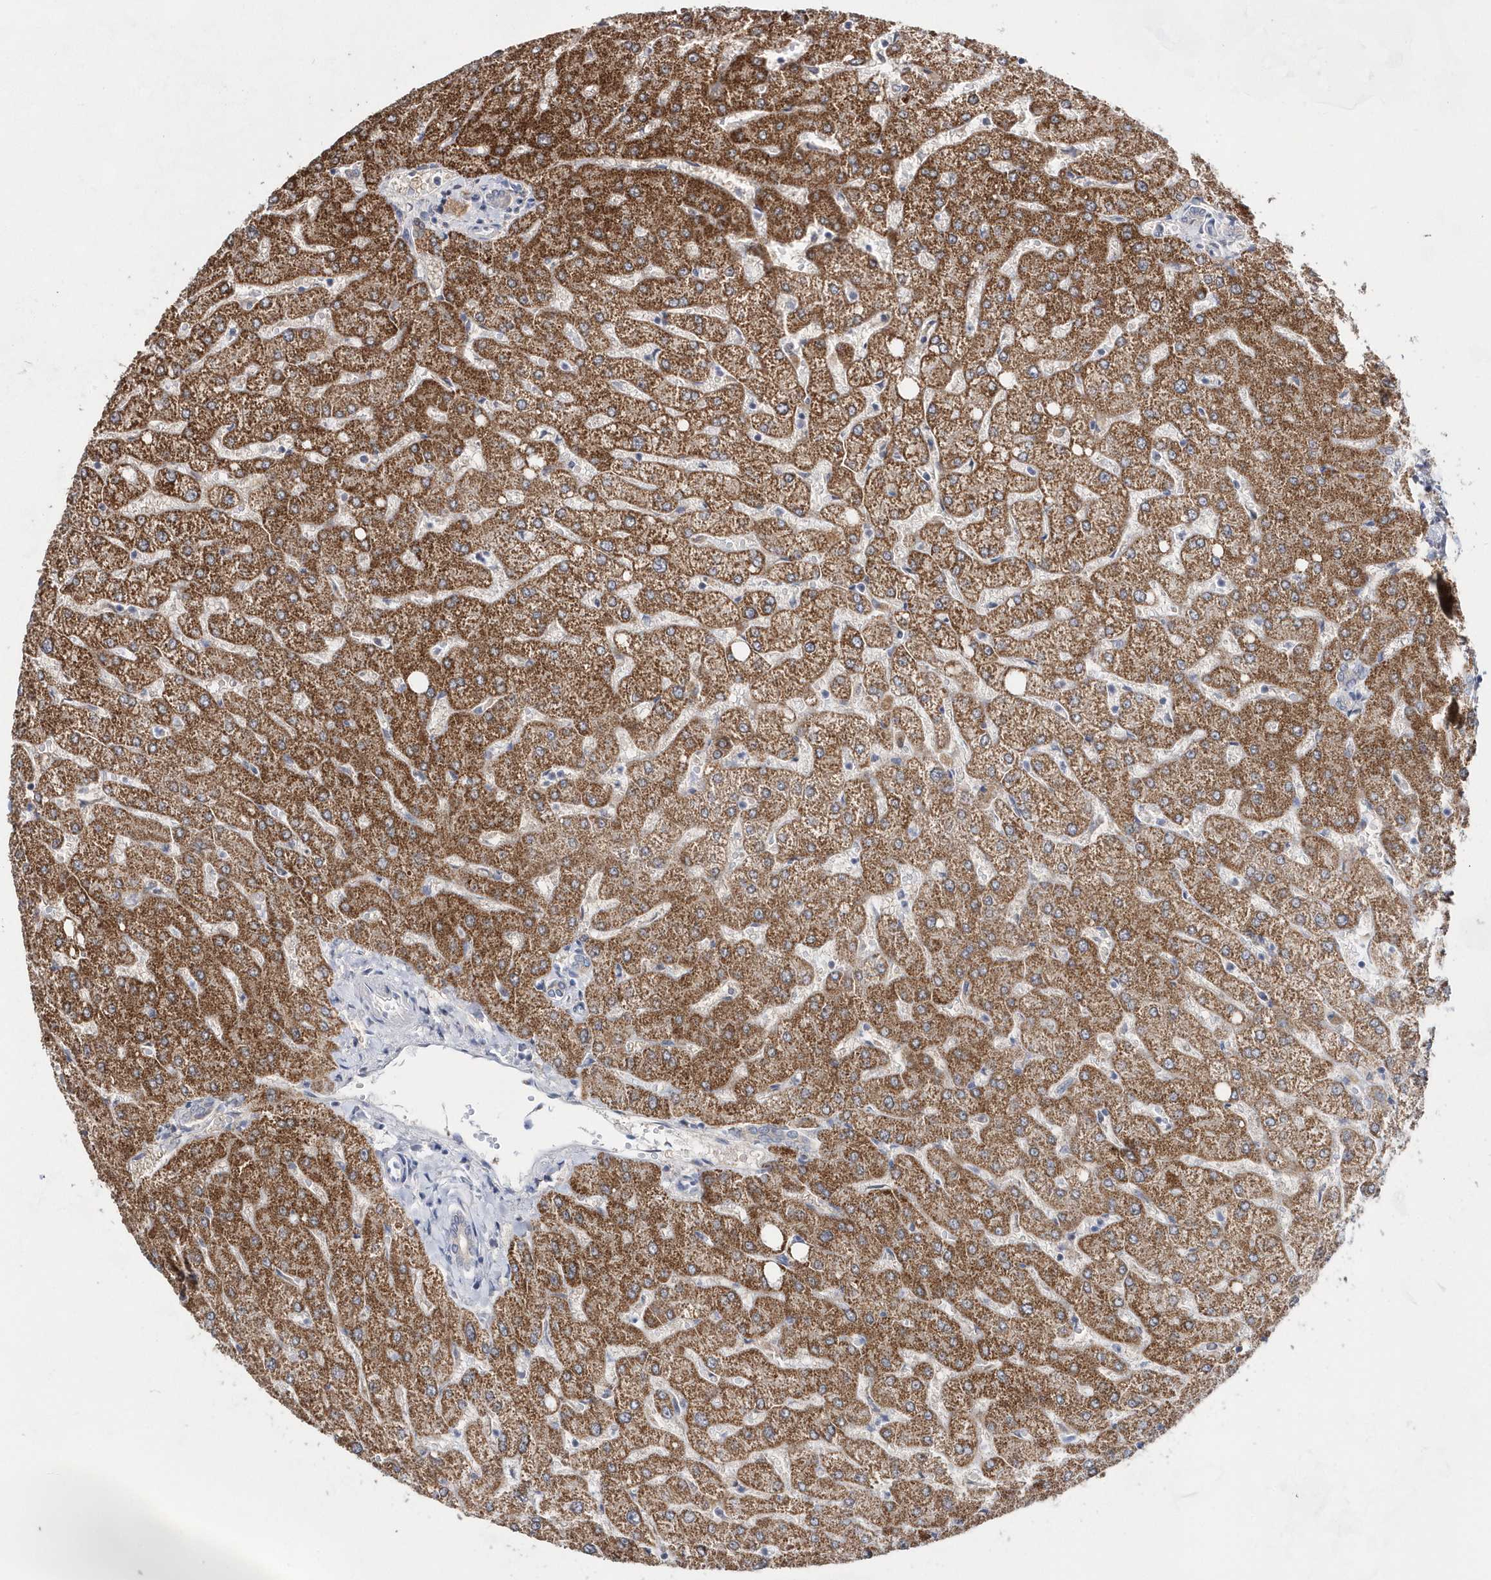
{"staining": {"intensity": "weak", "quantity": "25%-75%", "location": "cytoplasmic/membranous"}, "tissue": "liver", "cell_type": "Cholangiocytes", "image_type": "normal", "snomed": [{"axis": "morphology", "description": "Normal tissue, NOS"}, {"axis": "topography", "description": "Liver"}], "caption": "Immunohistochemical staining of unremarkable human liver reveals weak cytoplasmic/membranous protein expression in about 25%-75% of cholangiocytes. The staining was performed using DAB (3,3'-diaminobenzidine), with brown indicating positive protein expression. Nuclei are stained blue with hematoxylin.", "gene": "BDH2", "patient": {"sex": "female", "age": 54}}